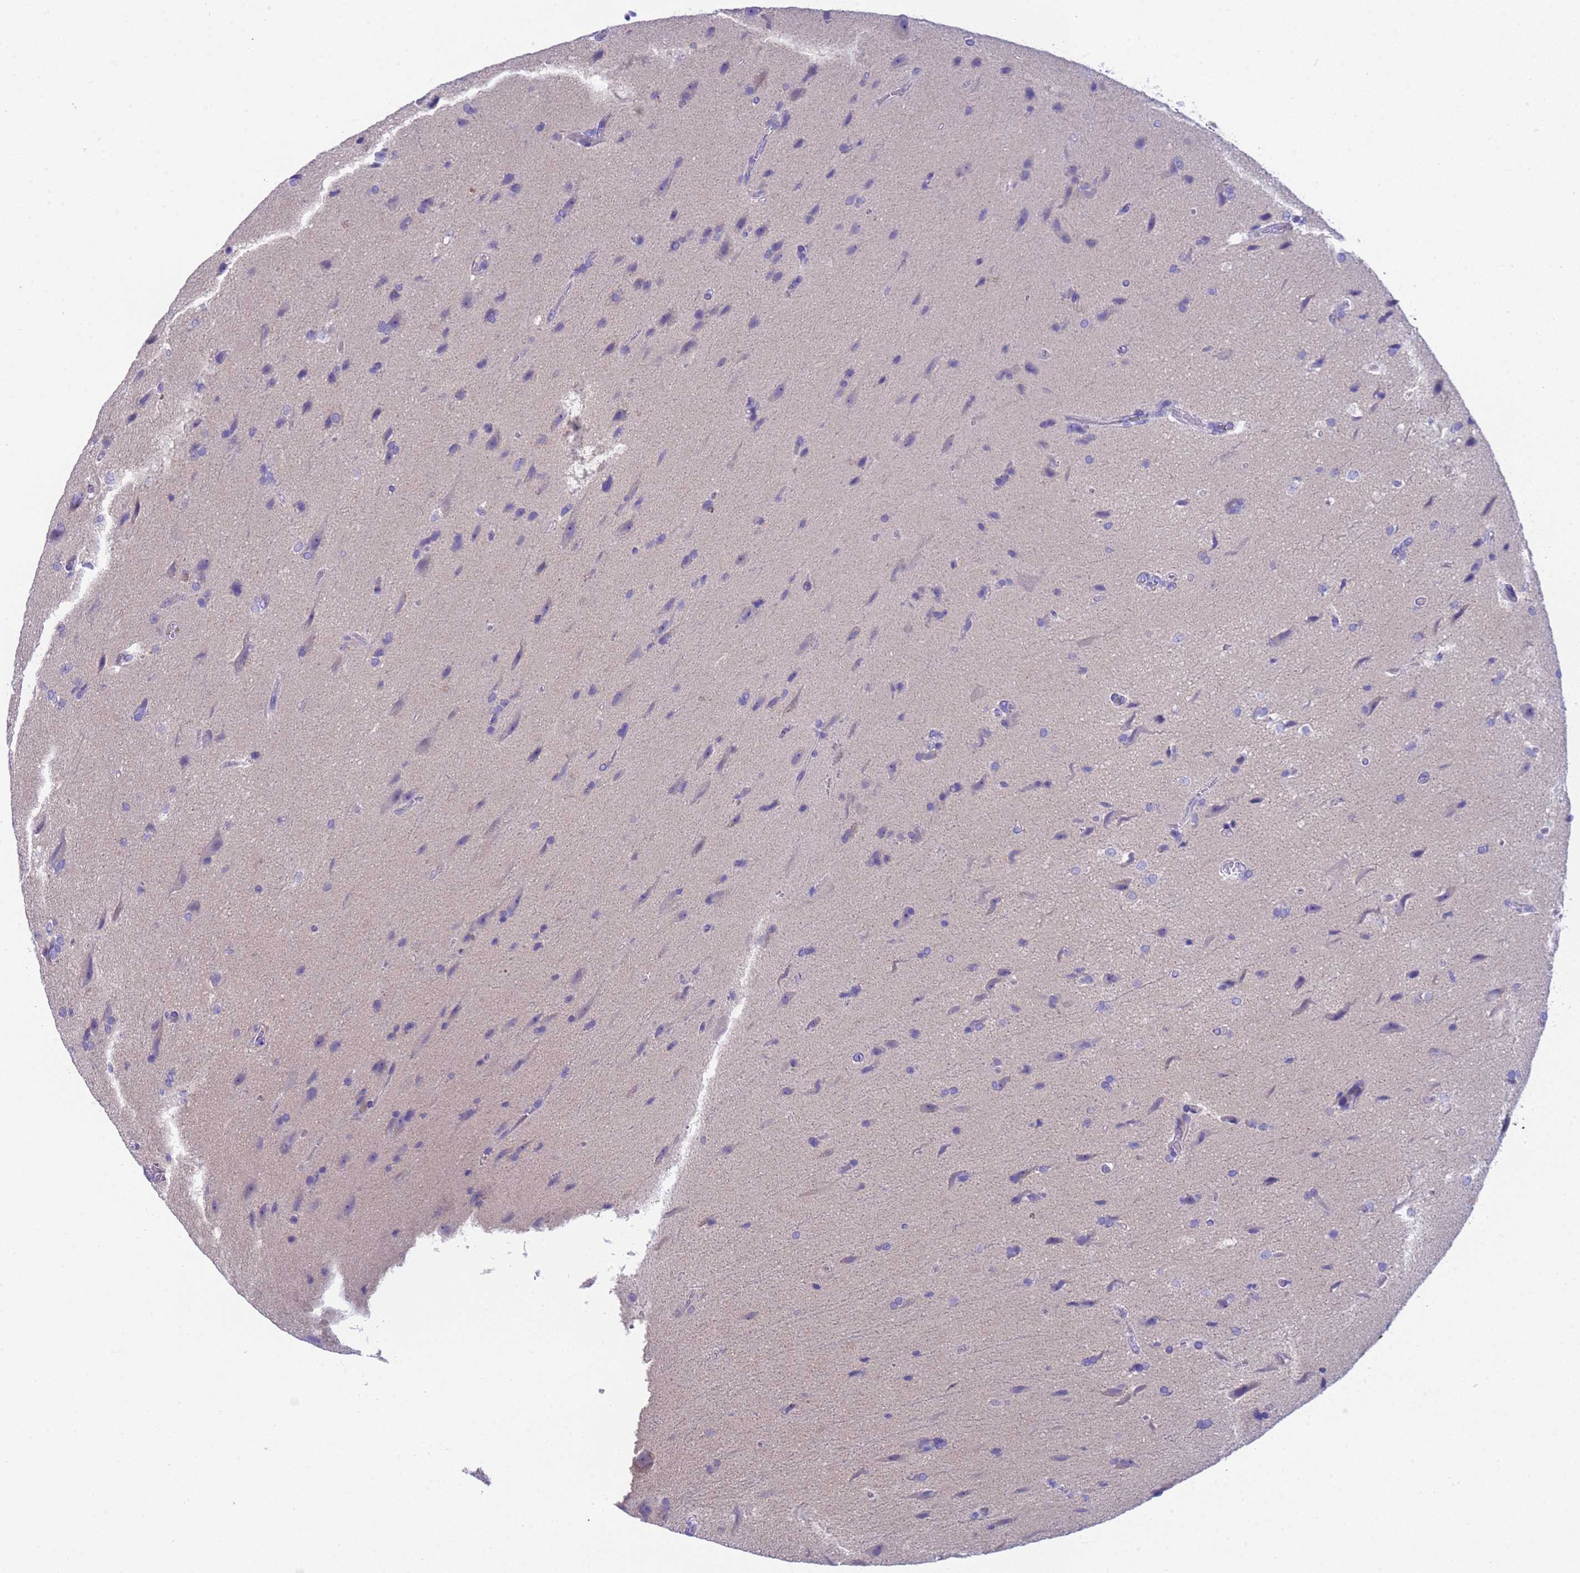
{"staining": {"intensity": "negative", "quantity": "none", "location": "none"}, "tissue": "glioma", "cell_type": "Tumor cells", "image_type": "cancer", "snomed": [{"axis": "morphology", "description": "Glioma, malignant, Low grade"}, {"axis": "topography", "description": "Brain"}], "caption": "Glioma was stained to show a protein in brown. There is no significant expression in tumor cells.", "gene": "USP38", "patient": {"sex": "male", "age": 66}}